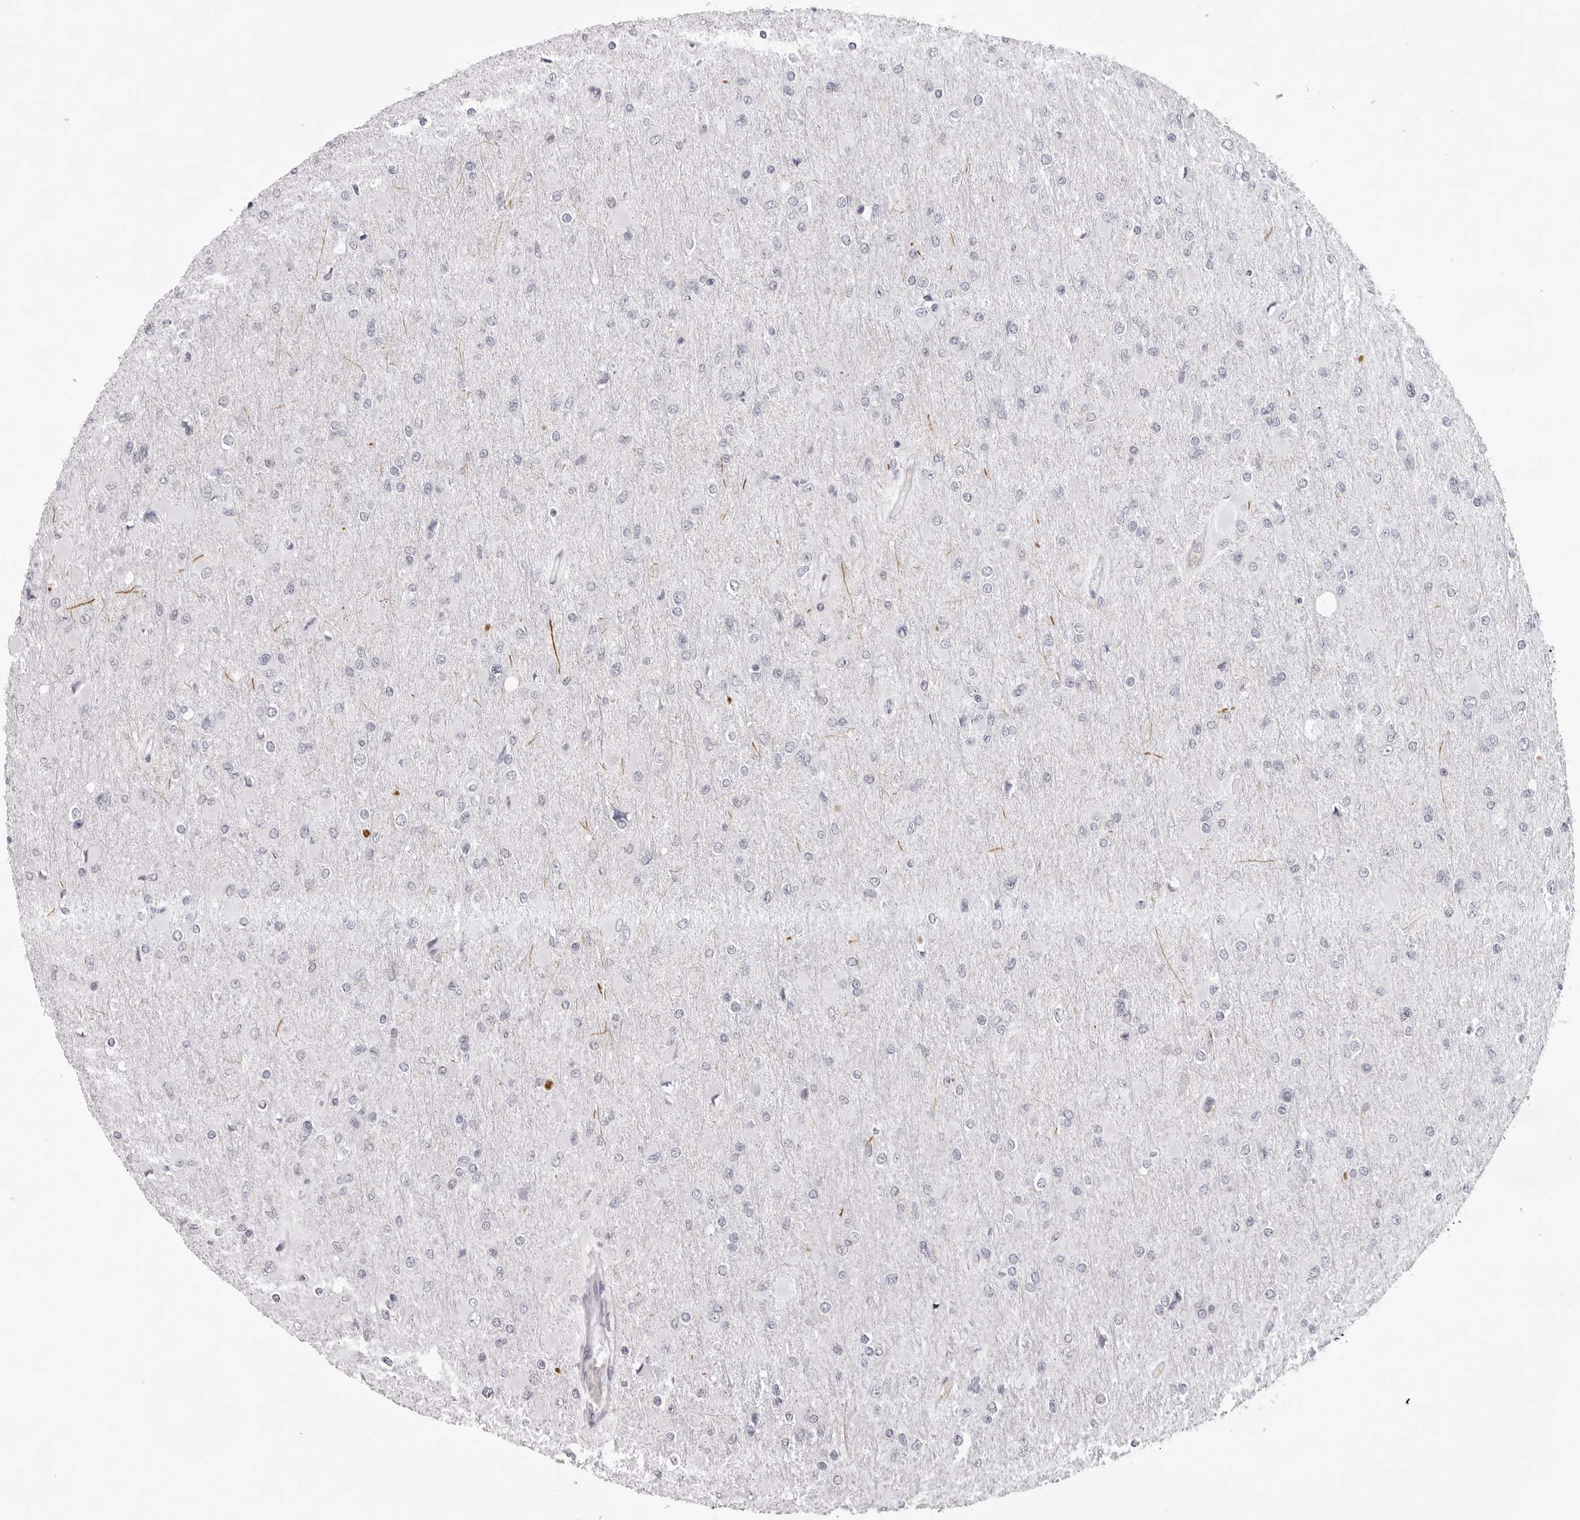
{"staining": {"intensity": "negative", "quantity": "none", "location": "none"}, "tissue": "glioma", "cell_type": "Tumor cells", "image_type": "cancer", "snomed": [{"axis": "morphology", "description": "Glioma, malignant, High grade"}, {"axis": "topography", "description": "Cerebral cortex"}], "caption": "The IHC image has no significant staining in tumor cells of malignant high-grade glioma tissue.", "gene": "SPTA1", "patient": {"sex": "female", "age": 36}}